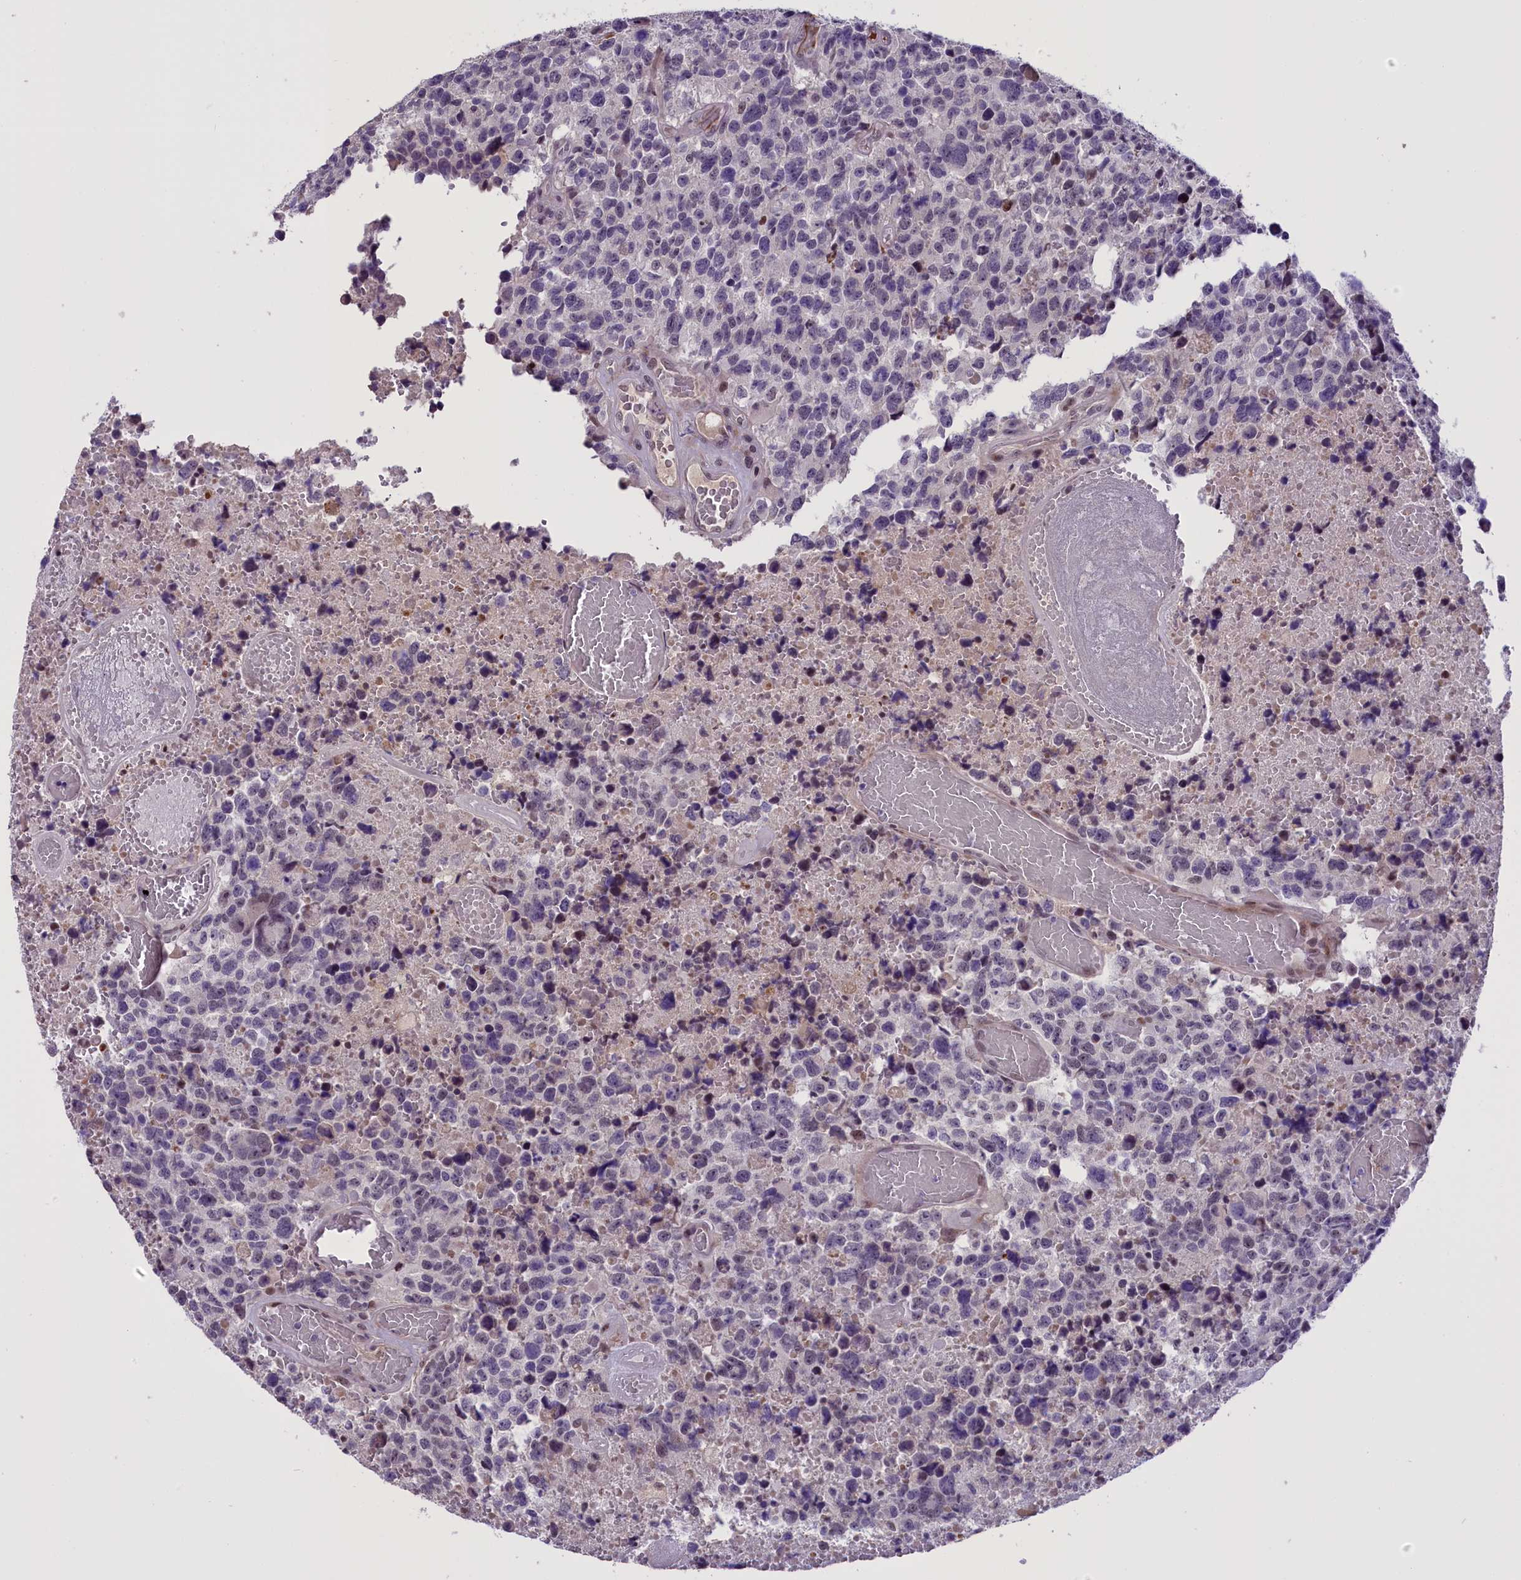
{"staining": {"intensity": "negative", "quantity": "none", "location": "none"}, "tissue": "glioma", "cell_type": "Tumor cells", "image_type": "cancer", "snomed": [{"axis": "morphology", "description": "Glioma, malignant, High grade"}, {"axis": "topography", "description": "Brain"}], "caption": "Tumor cells show no significant staining in glioma.", "gene": "ENHO", "patient": {"sex": "male", "age": 69}}